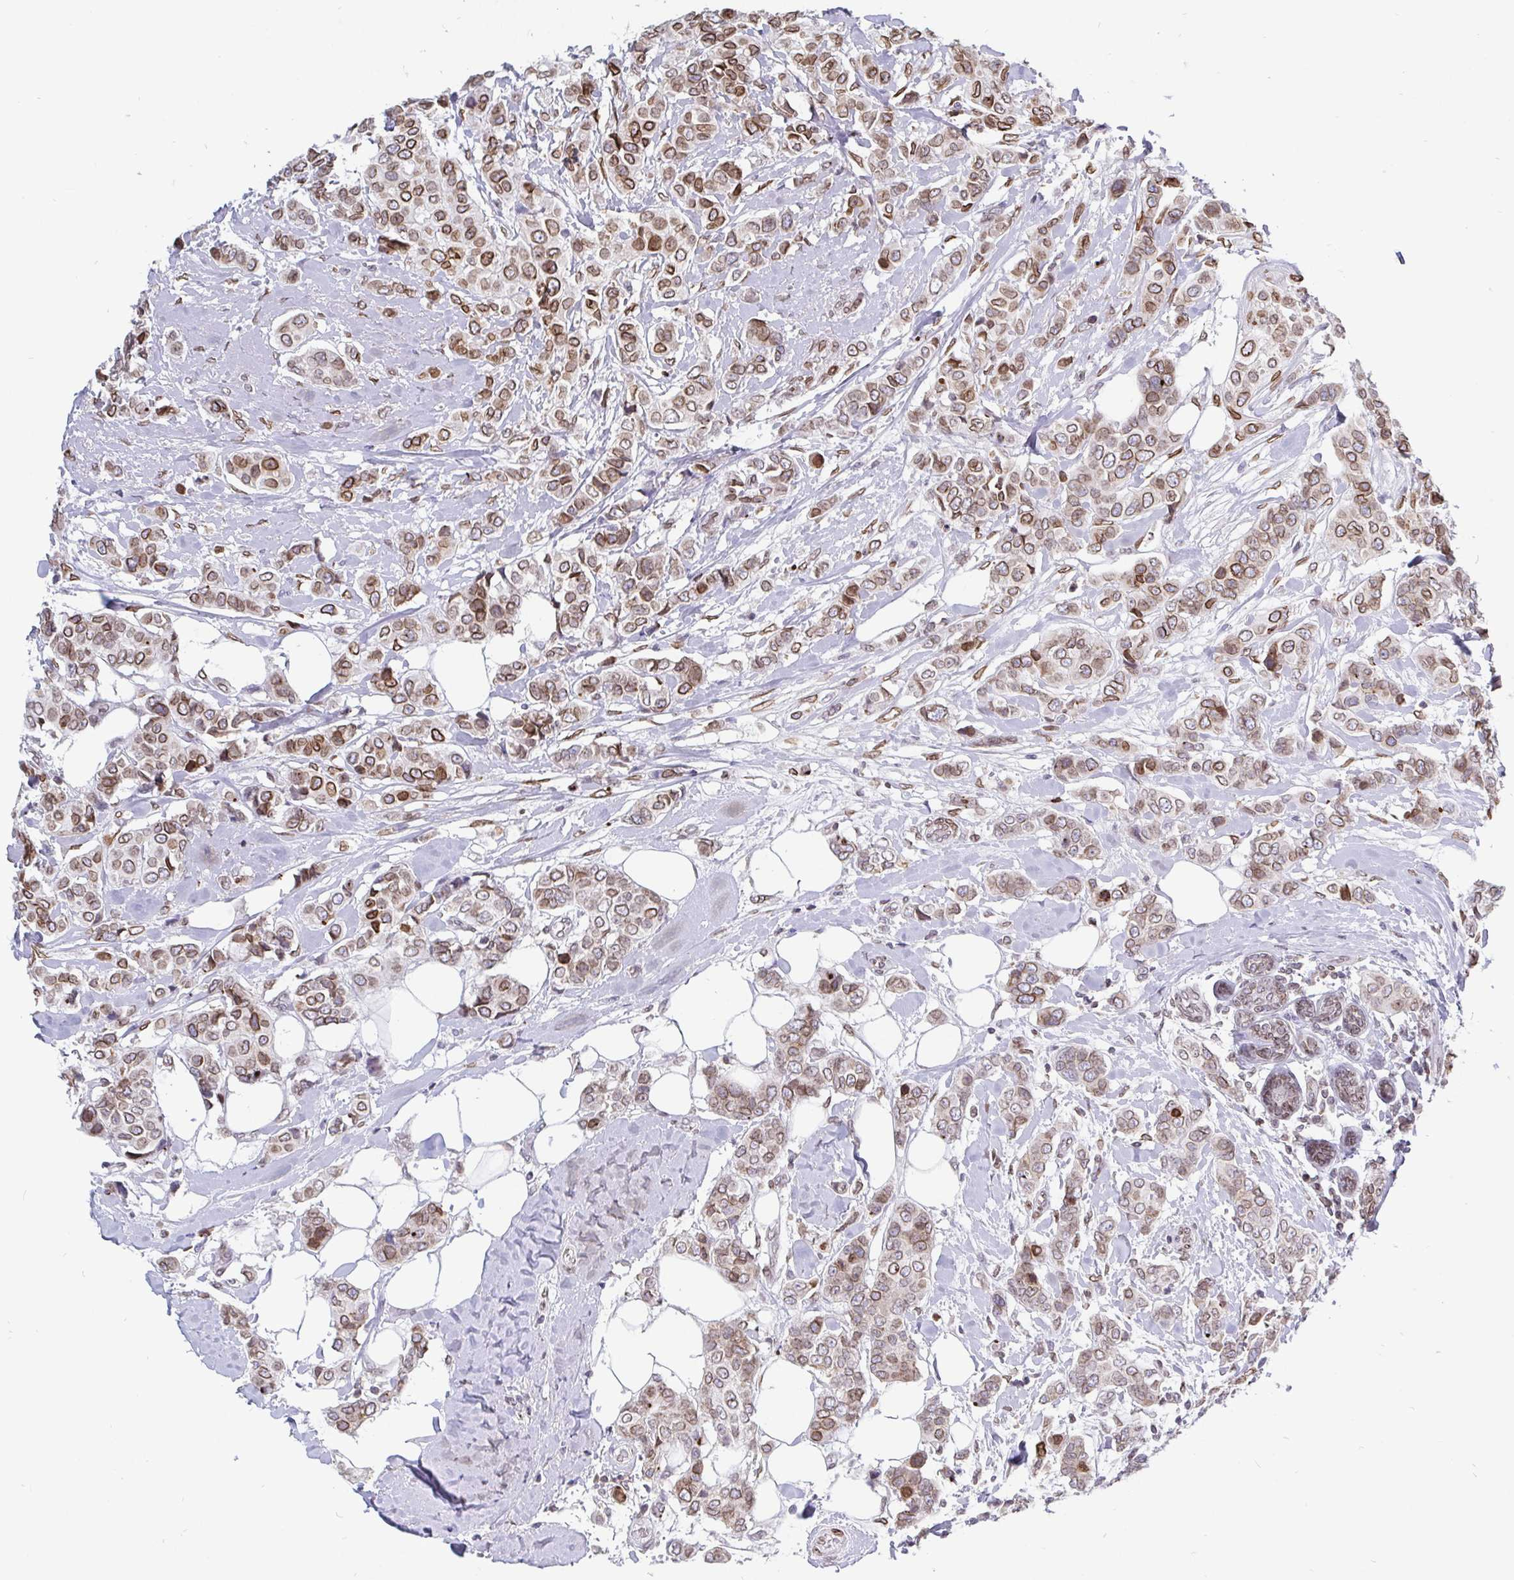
{"staining": {"intensity": "moderate", "quantity": ">75%", "location": "cytoplasmic/membranous,nuclear"}, "tissue": "breast cancer", "cell_type": "Tumor cells", "image_type": "cancer", "snomed": [{"axis": "morphology", "description": "Lobular carcinoma"}, {"axis": "topography", "description": "Breast"}], "caption": "Protein staining exhibits moderate cytoplasmic/membranous and nuclear positivity in approximately >75% of tumor cells in breast cancer.", "gene": "EMD", "patient": {"sex": "female", "age": 51}}